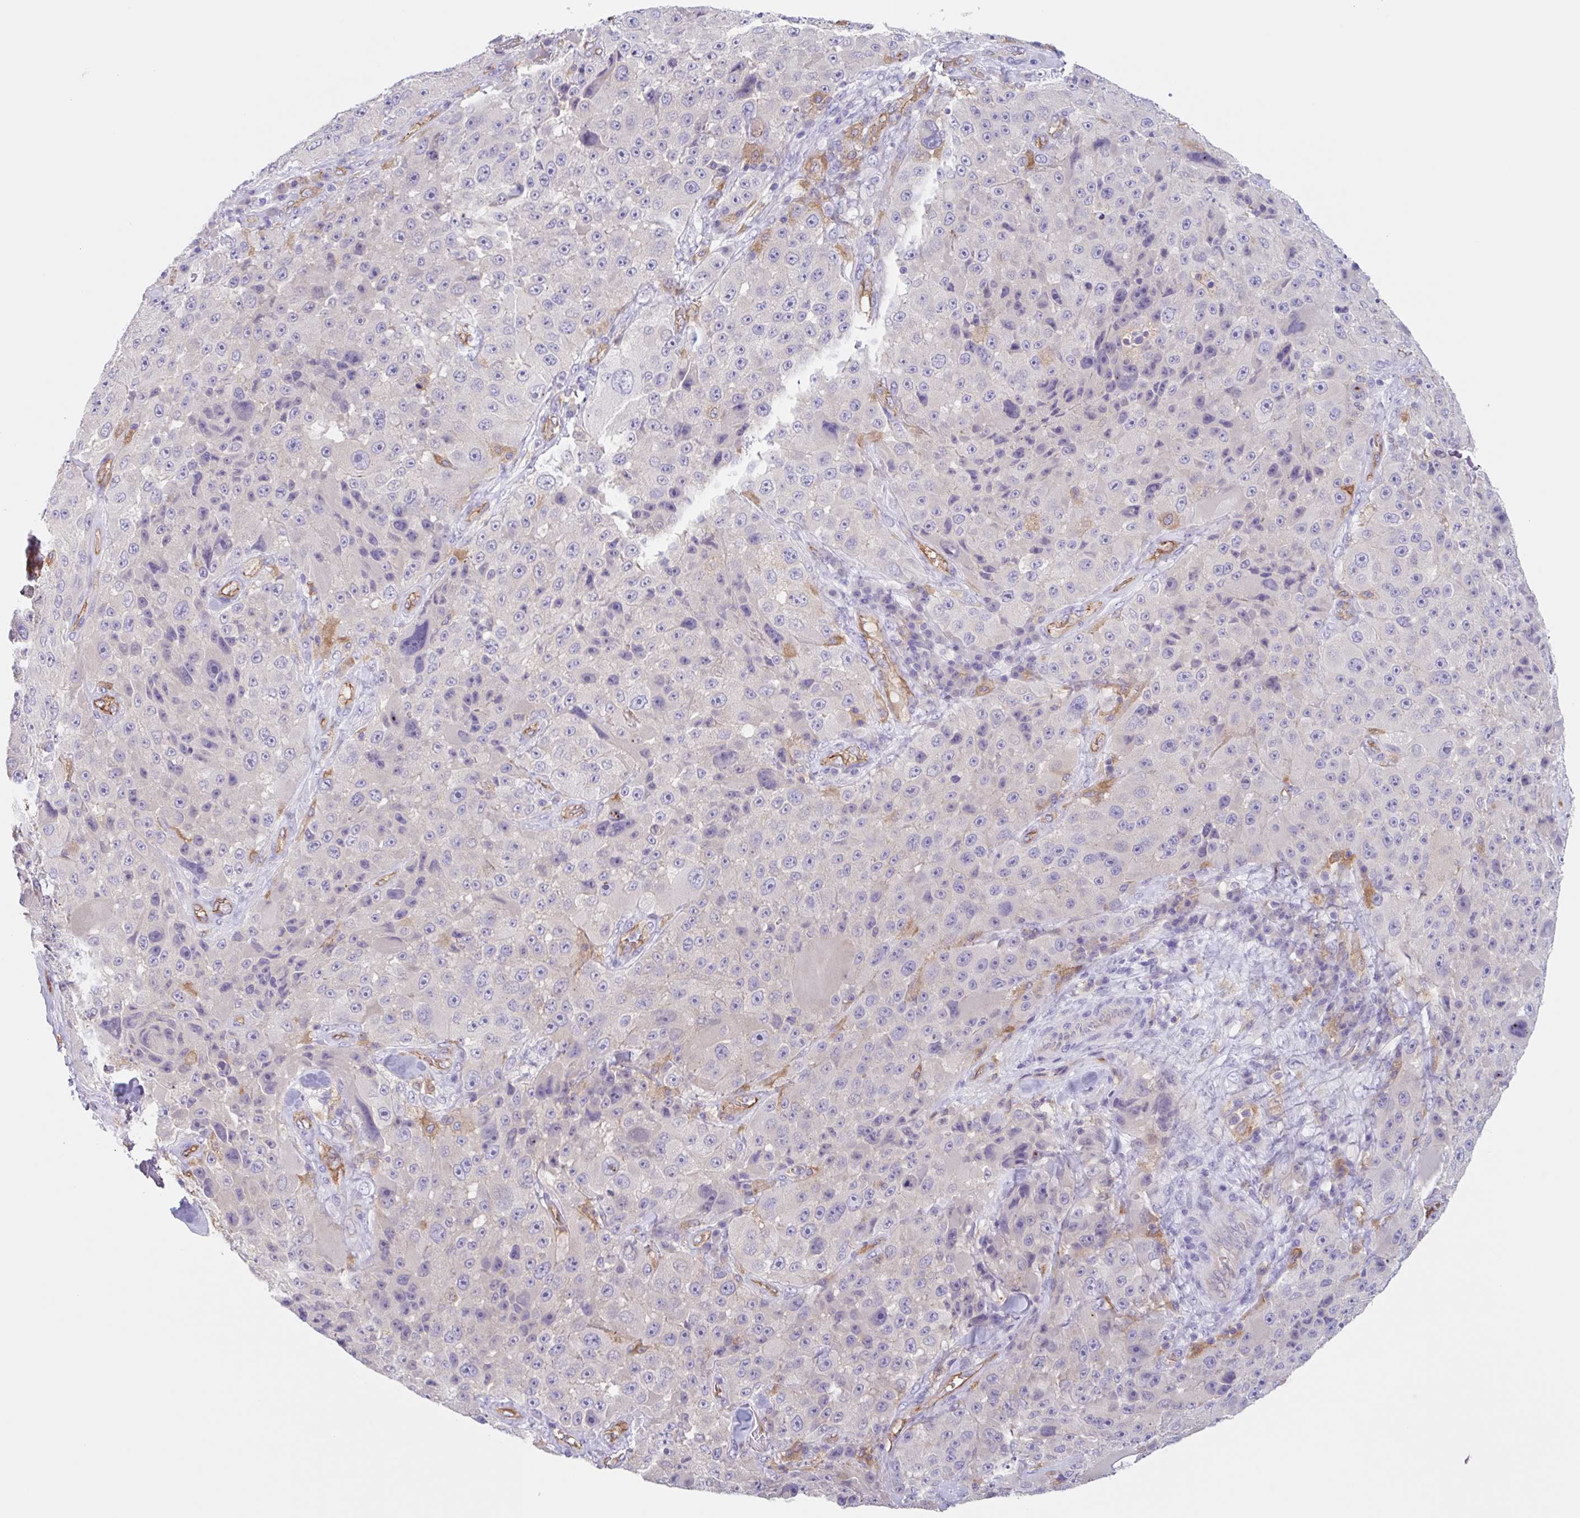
{"staining": {"intensity": "negative", "quantity": "none", "location": "none"}, "tissue": "melanoma", "cell_type": "Tumor cells", "image_type": "cancer", "snomed": [{"axis": "morphology", "description": "Malignant melanoma, Metastatic site"}, {"axis": "topography", "description": "Lymph node"}], "caption": "Human melanoma stained for a protein using immunohistochemistry (IHC) exhibits no positivity in tumor cells.", "gene": "EHD4", "patient": {"sex": "male", "age": 62}}